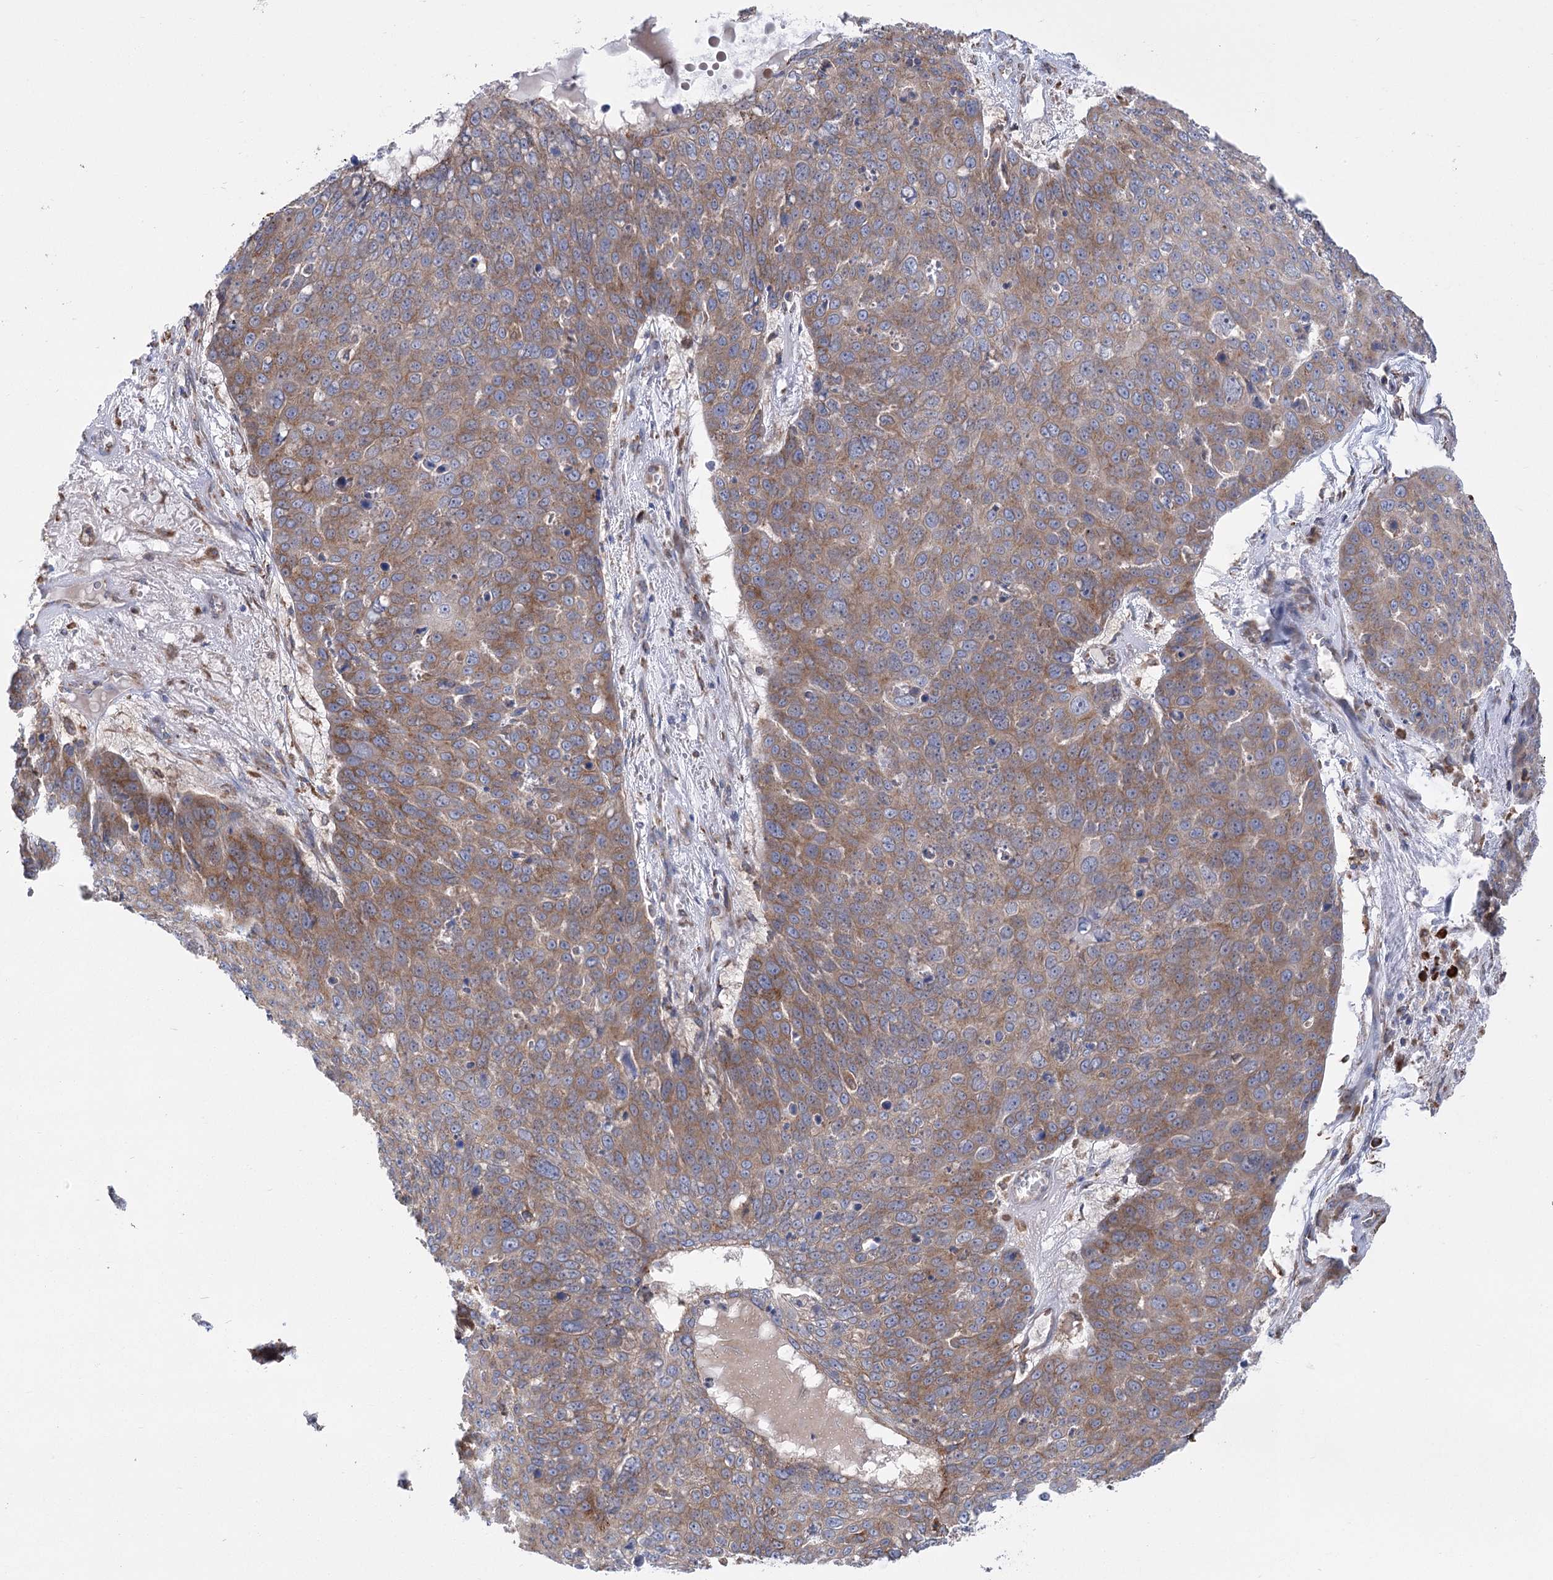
{"staining": {"intensity": "moderate", "quantity": "25%-75%", "location": "cytoplasmic/membranous"}, "tissue": "skin cancer", "cell_type": "Tumor cells", "image_type": "cancer", "snomed": [{"axis": "morphology", "description": "Squamous cell carcinoma, NOS"}, {"axis": "topography", "description": "Skin"}], "caption": "DAB immunohistochemical staining of human squamous cell carcinoma (skin) demonstrates moderate cytoplasmic/membranous protein expression in about 25%-75% of tumor cells. (DAB (3,3'-diaminobenzidine) IHC with brightfield microscopy, high magnification).", "gene": "METTL24", "patient": {"sex": "male", "age": 71}}